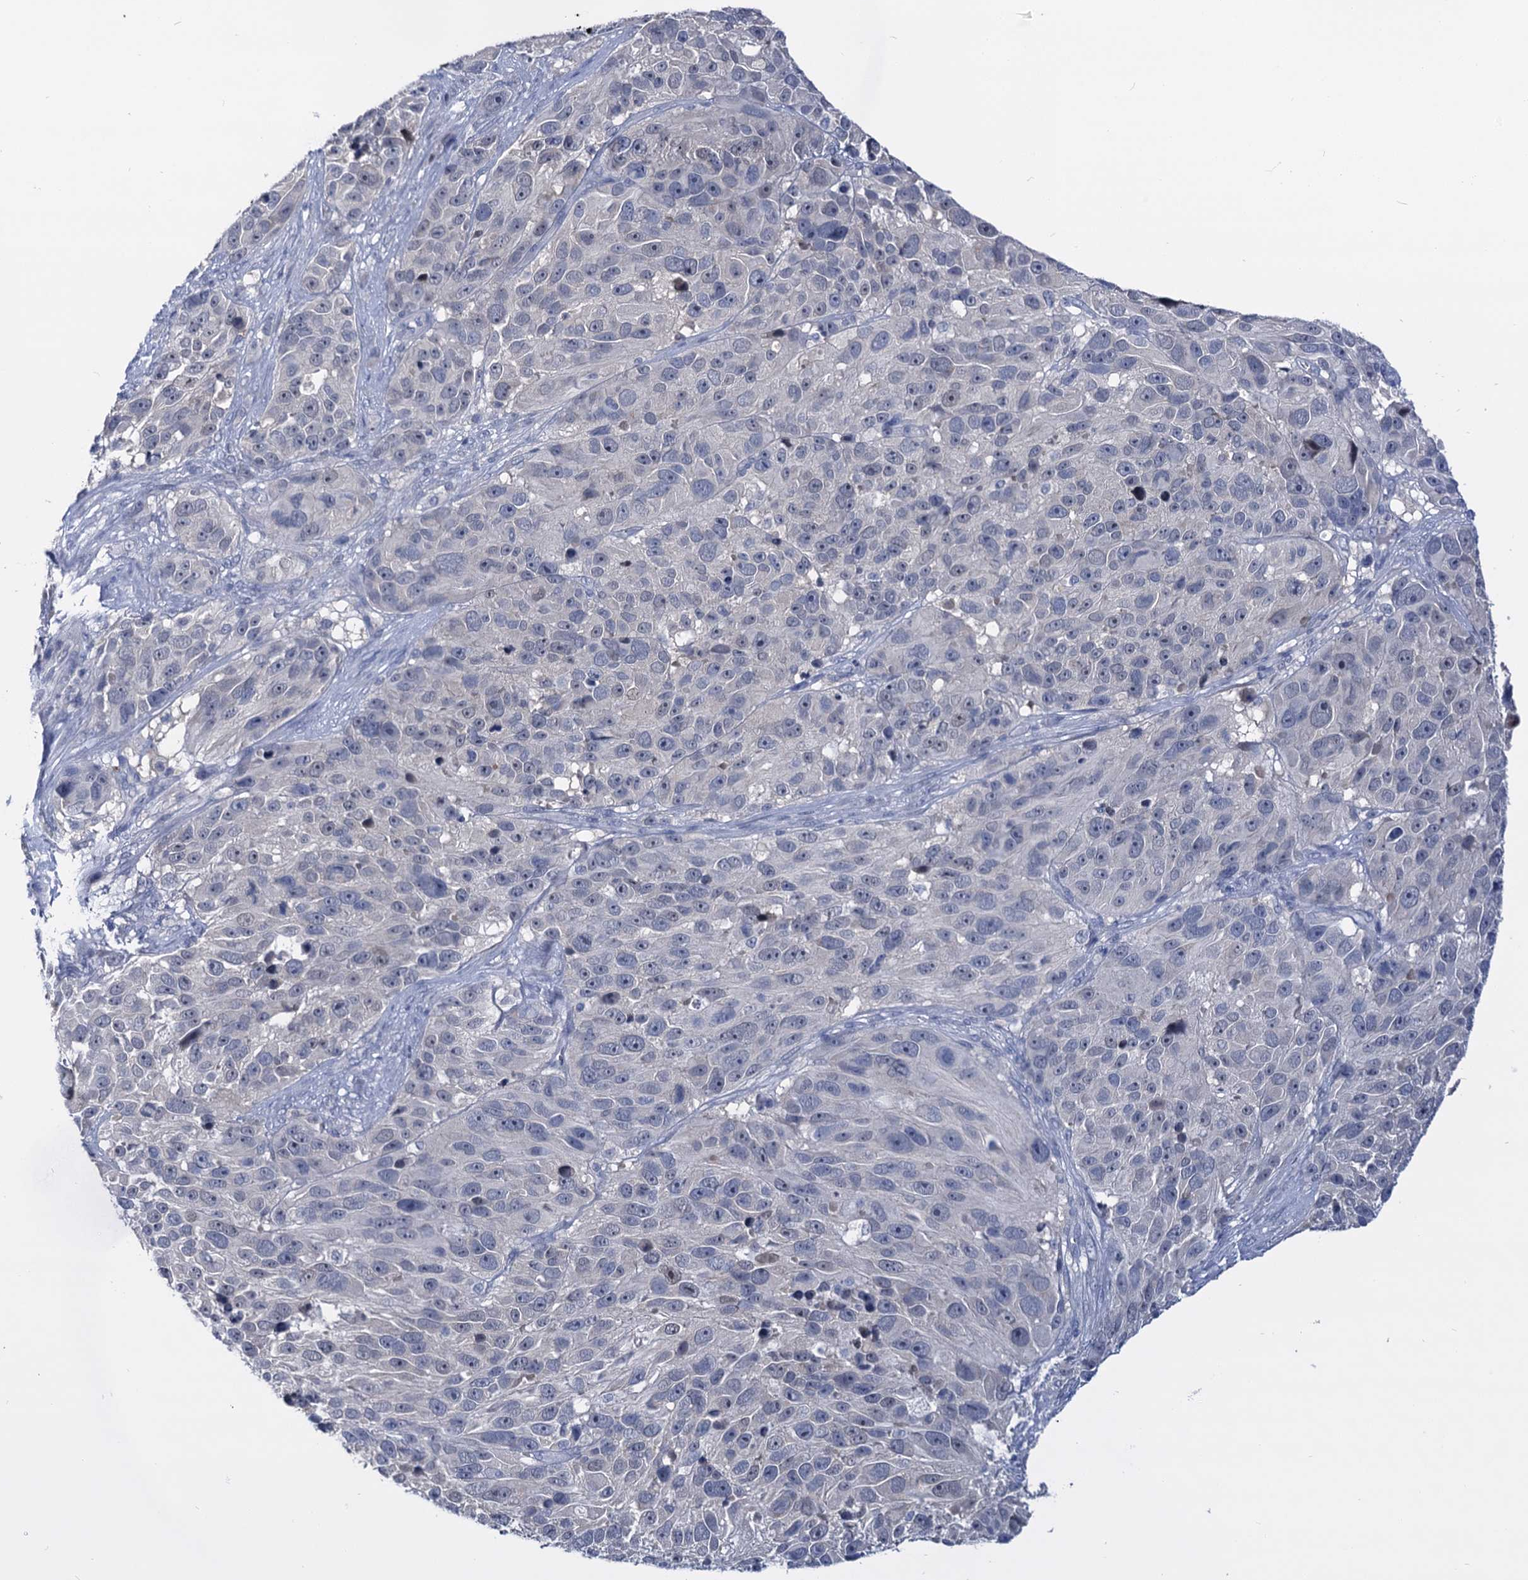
{"staining": {"intensity": "negative", "quantity": "none", "location": "none"}, "tissue": "melanoma", "cell_type": "Tumor cells", "image_type": "cancer", "snomed": [{"axis": "morphology", "description": "Malignant melanoma, NOS"}, {"axis": "topography", "description": "Skin"}], "caption": "An IHC image of malignant melanoma is shown. There is no staining in tumor cells of malignant melanoma.", "gene": "ANKRD42", "patient": {"sex": "male", "age": 84}}